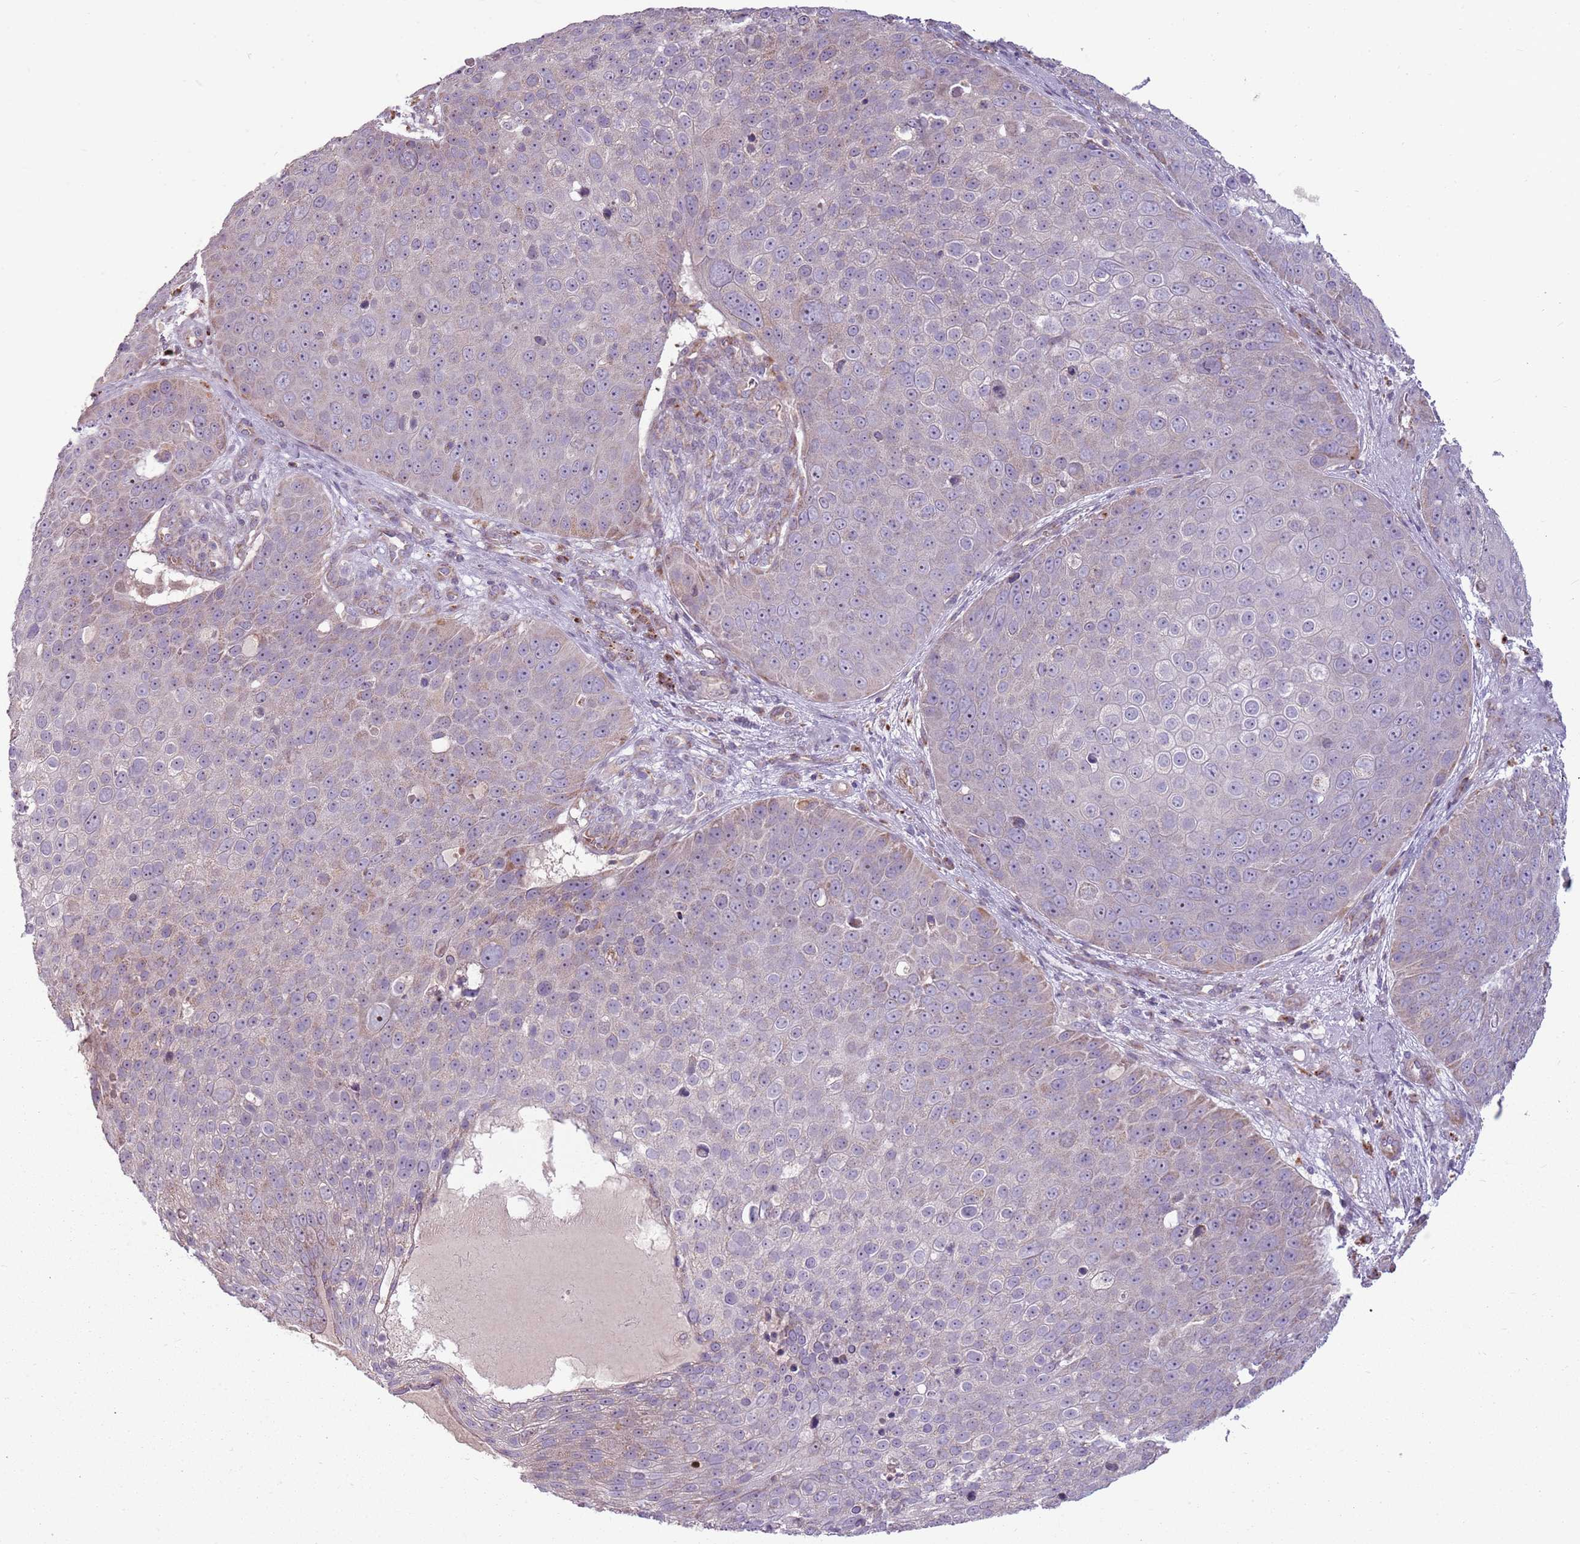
{"staining": {"intensity": "weak", "quantity": "<25%", "location": "cytoplasmic/membranous,nuclear"}, "tissue": "skin cancer", "cell_type": "Tumor cells", "image_type": "cancer", "snomed": [{"axis": "morphology", "description": "Squamous cell carcinoma, NOS"}, {"axis": "topography", "description": "Skin"}], "caption": "The image demonstrates no staining of tumor cells in skin squamous cell carcinoma.", "gene": "ZNF530", "patient": {"sex": "male", "age": 71}}